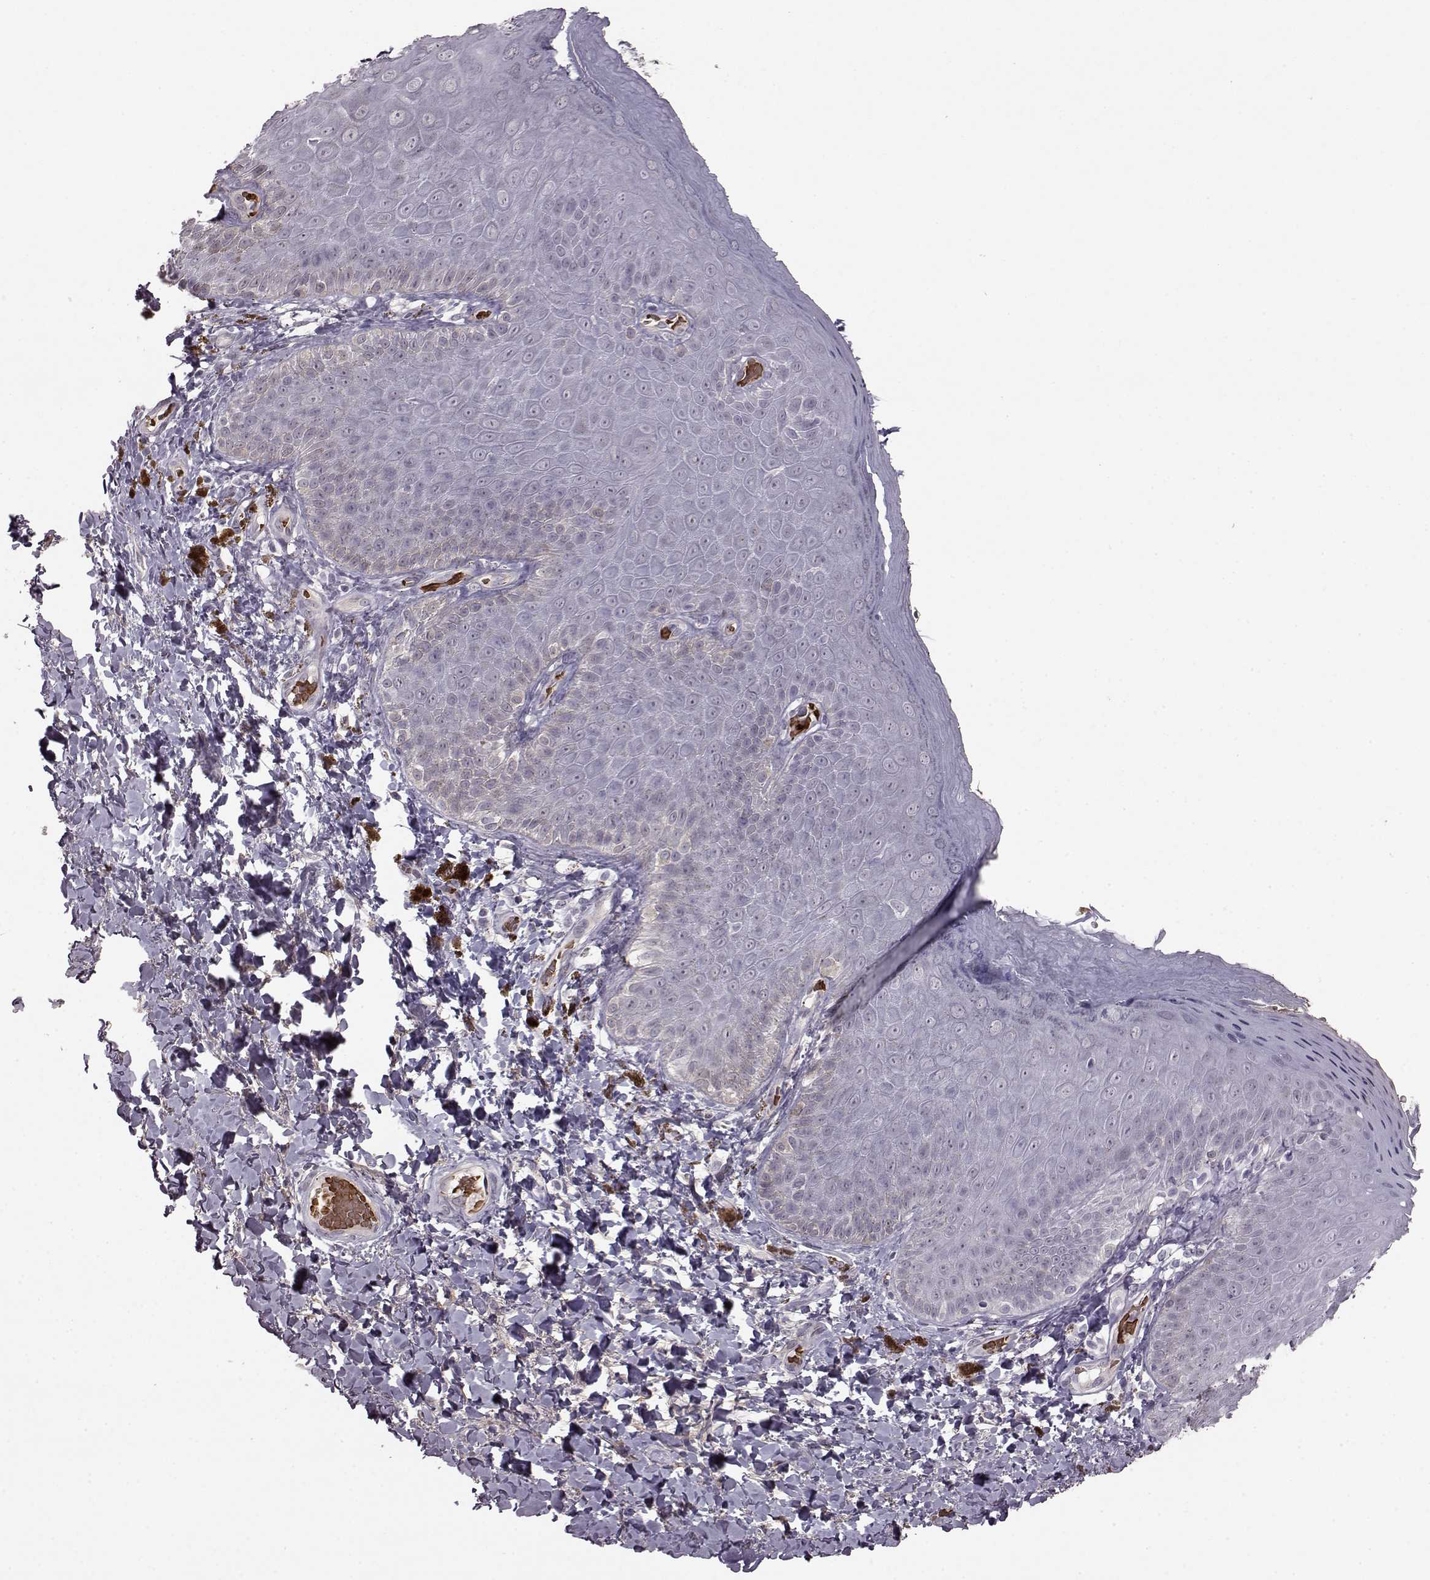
{"staining": {"intensity": "negative", "quantity": "none", "location": "none"}, "tissue": "skin", "cell_type": "Epidermal cells", "image_type": "normal", "snomed": [{"axis": "morphology", "description": "Normal tissue, NOS"}, {"axis": "topography", "description": "Anal"}], "caption": "Protein analysis of benign skin exhibits no significant positivity in epidermal cells. (DAB (3,3'-diaminobenzidine) IHC visualized using brightfield microscopy, high magnification).", "gene": "PROP1", "patient": {"sex": "male", "age": 53}}